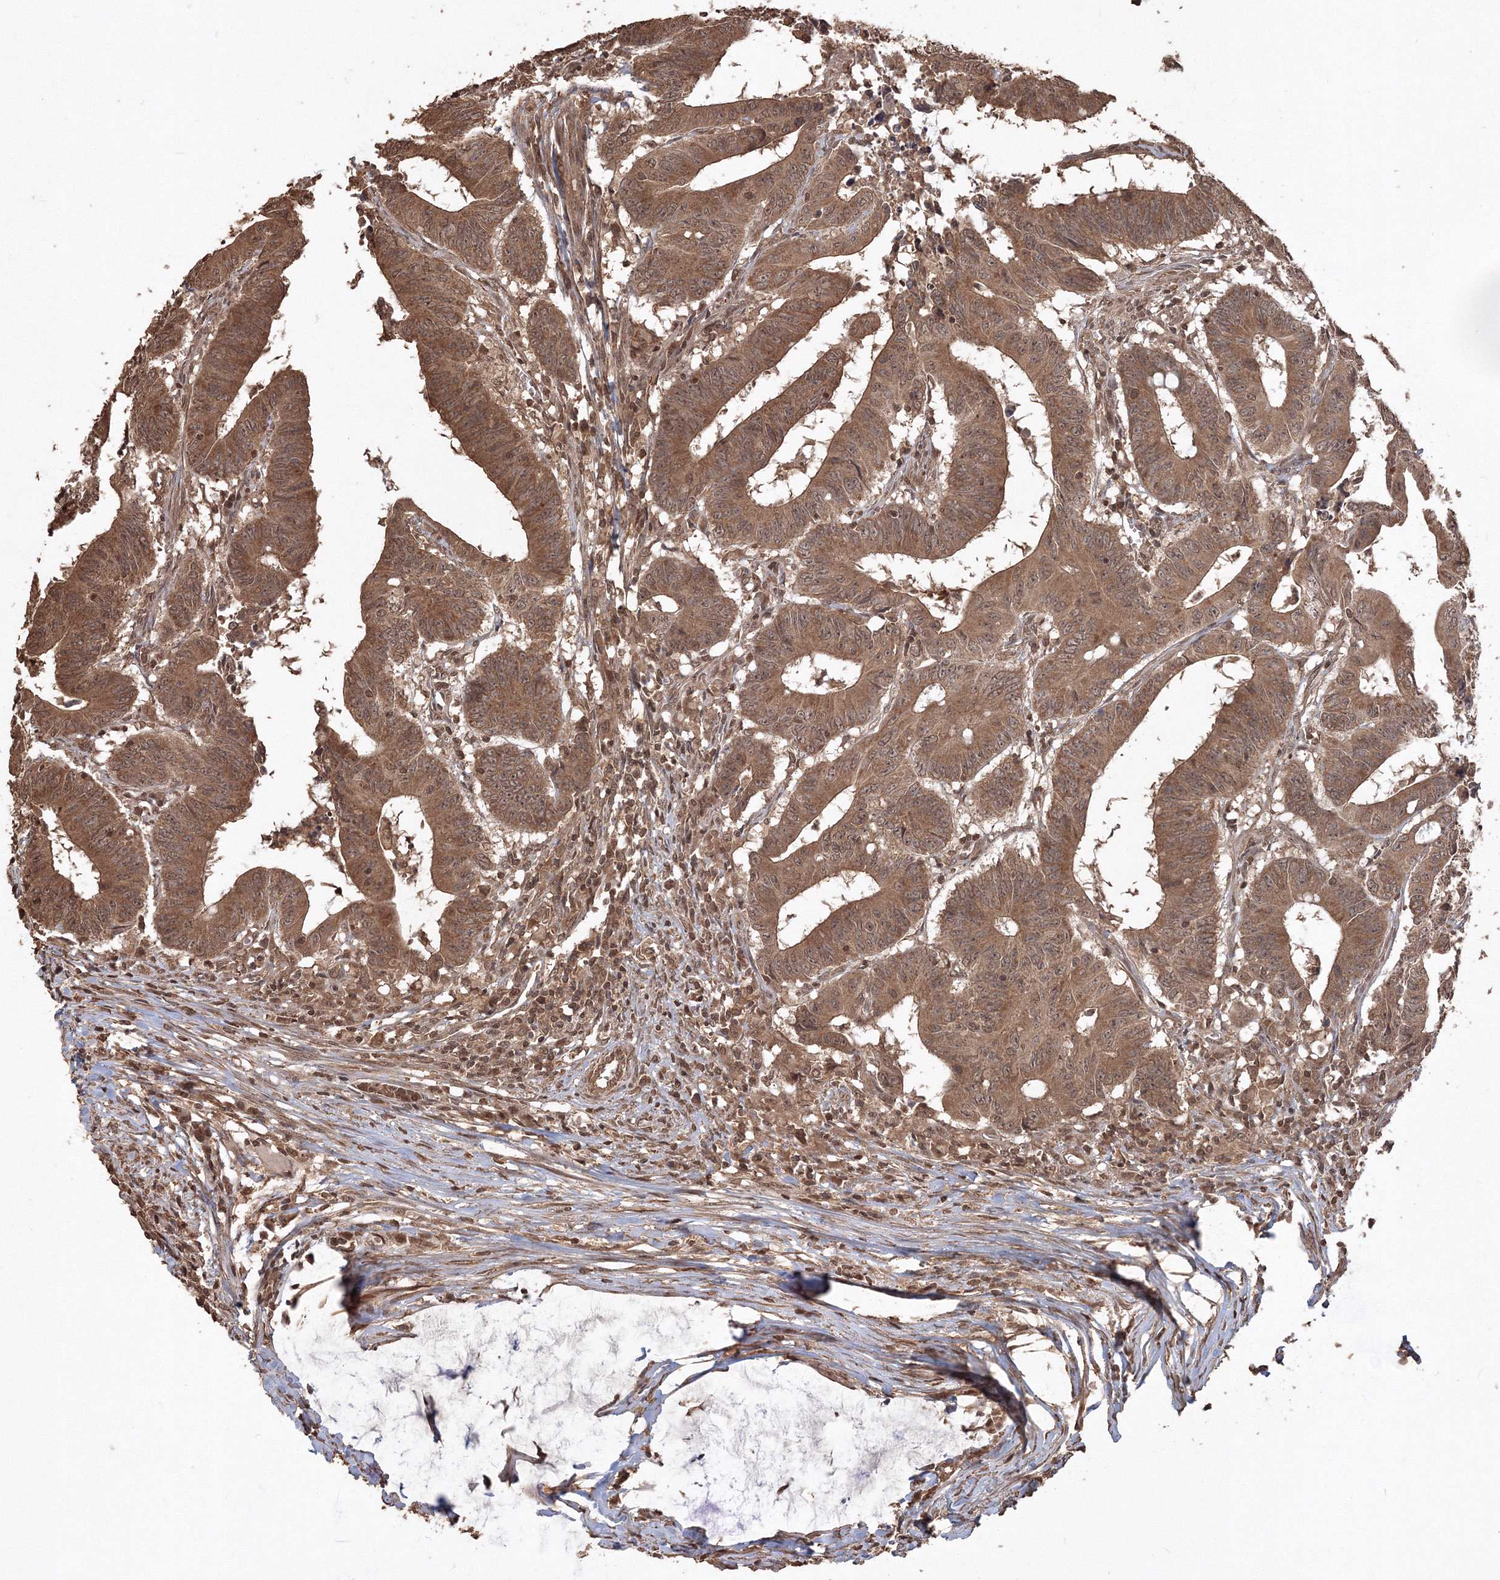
{"staining": {"intensity": "moderate", "quantity": ">75%", "location": "cytoplasmic/membranous,nuclear"}, "tissue": "colorectal cancer", "cell_type": "Tumor cells", "image_type": "cancer", "snomed": [{"axis": "morphology", "description": "Adenocarcinoma, NOS"}, {"axis": "topography", "description": "Colon"}], "caption": "Adenocarcinoma (colorectal) stained for a protein (brown) shows moderate cytoplasmic/membranous and nuclear positive expression in about >75% of tumor cells.", "gene": "CCDC122", "patient": {"sex": "male", "age": 45}}